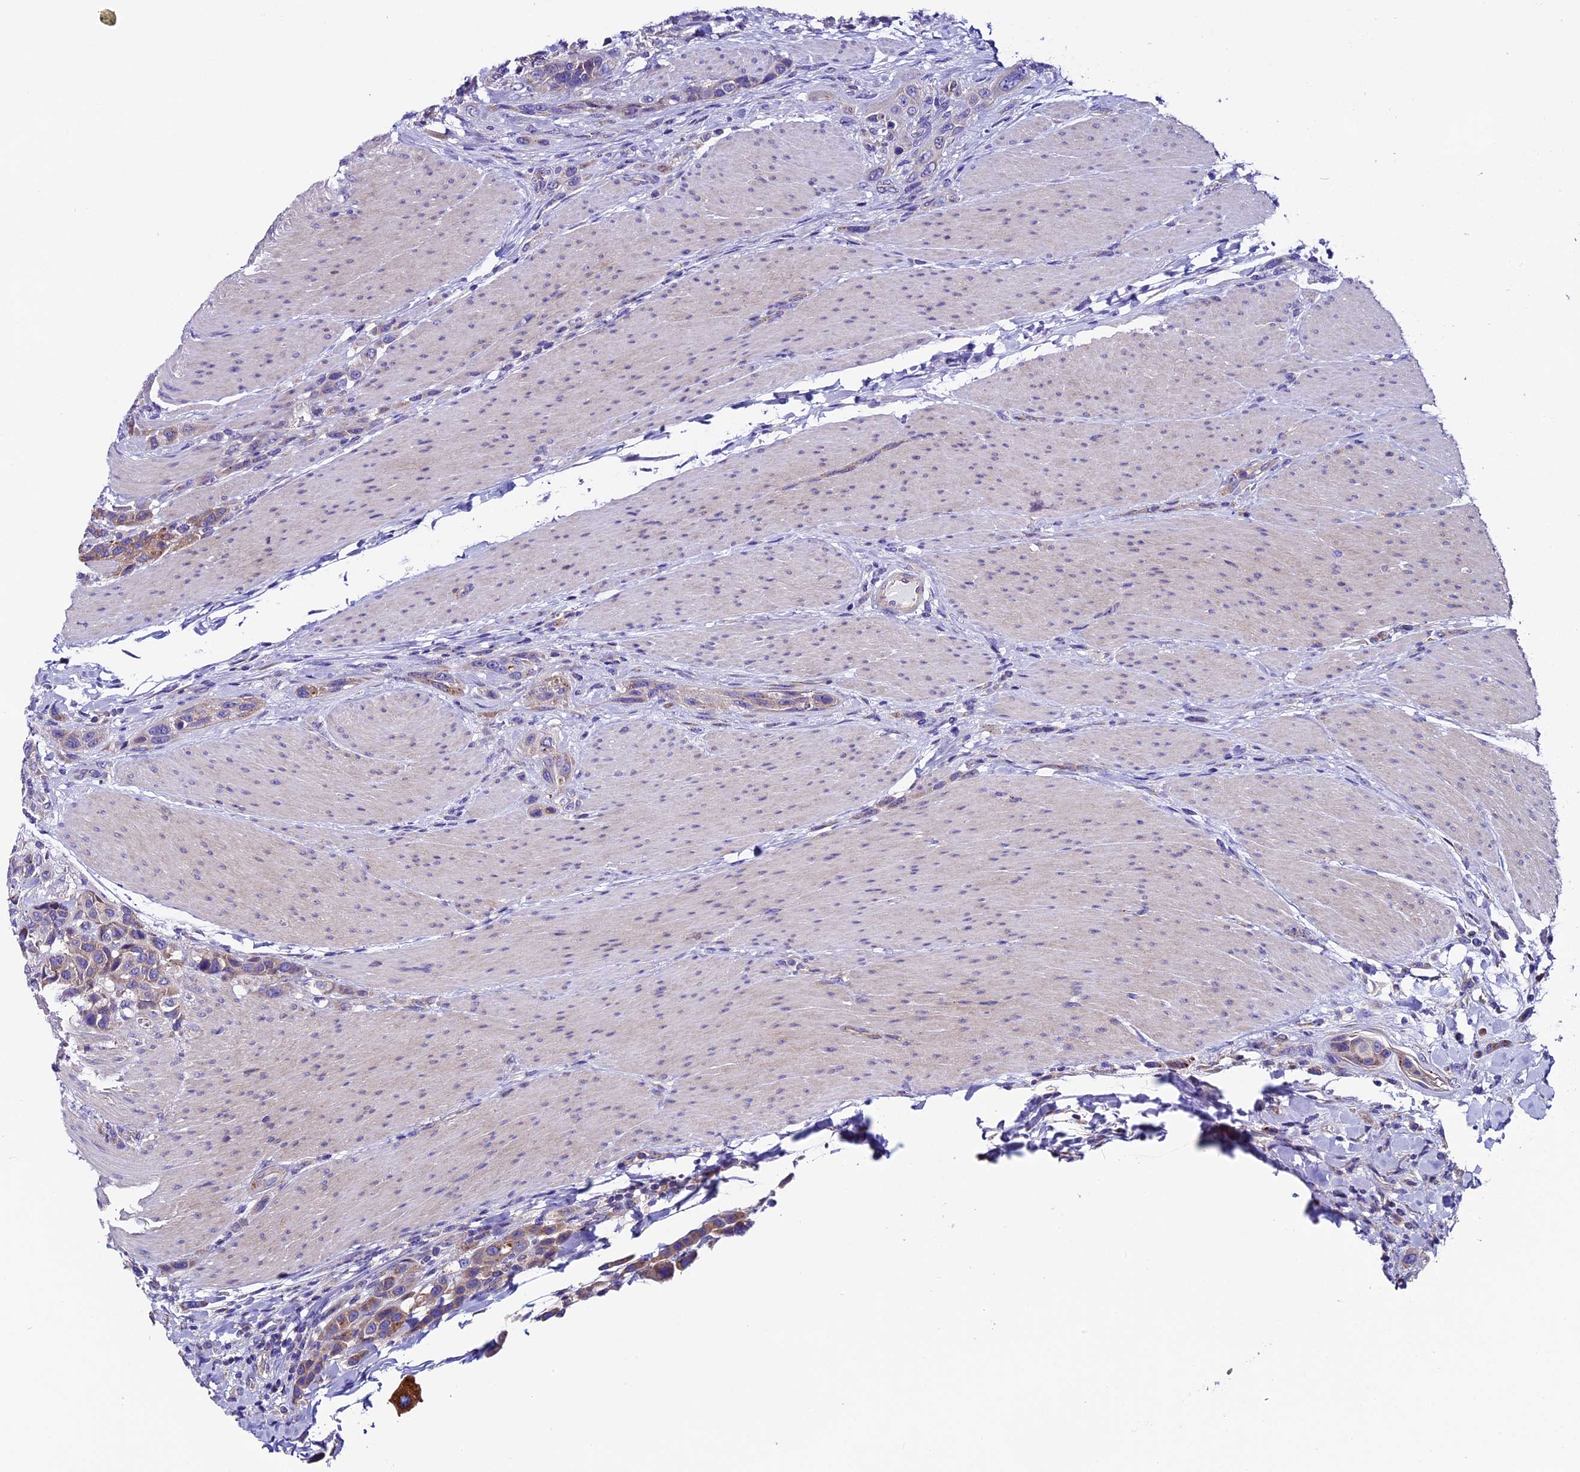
{"staining": {"intensity": "moderate", "quantity": "25%-75%", "location": "cytoplasmic/membranous"}, "tissue": "urothelial cancer", "cell_type": "Tumor cells", "image_type": "cancer", "snomed": [{"axis": "morphology", "description": "Urothelial carcinoma, High grade"}, {"axis": "topography", "description": "Urinary bladder"}], "caption": "Immunohistochemical staining of human urothelial cancer displays medium levels of moderate cytoplasmic/membranous expression in about 25%-75% of tumor cells. (IHC, brightfield microscopy, high magnification).", "gene": "COMTD1", "patient": {"sex": "male", "age": 50}}